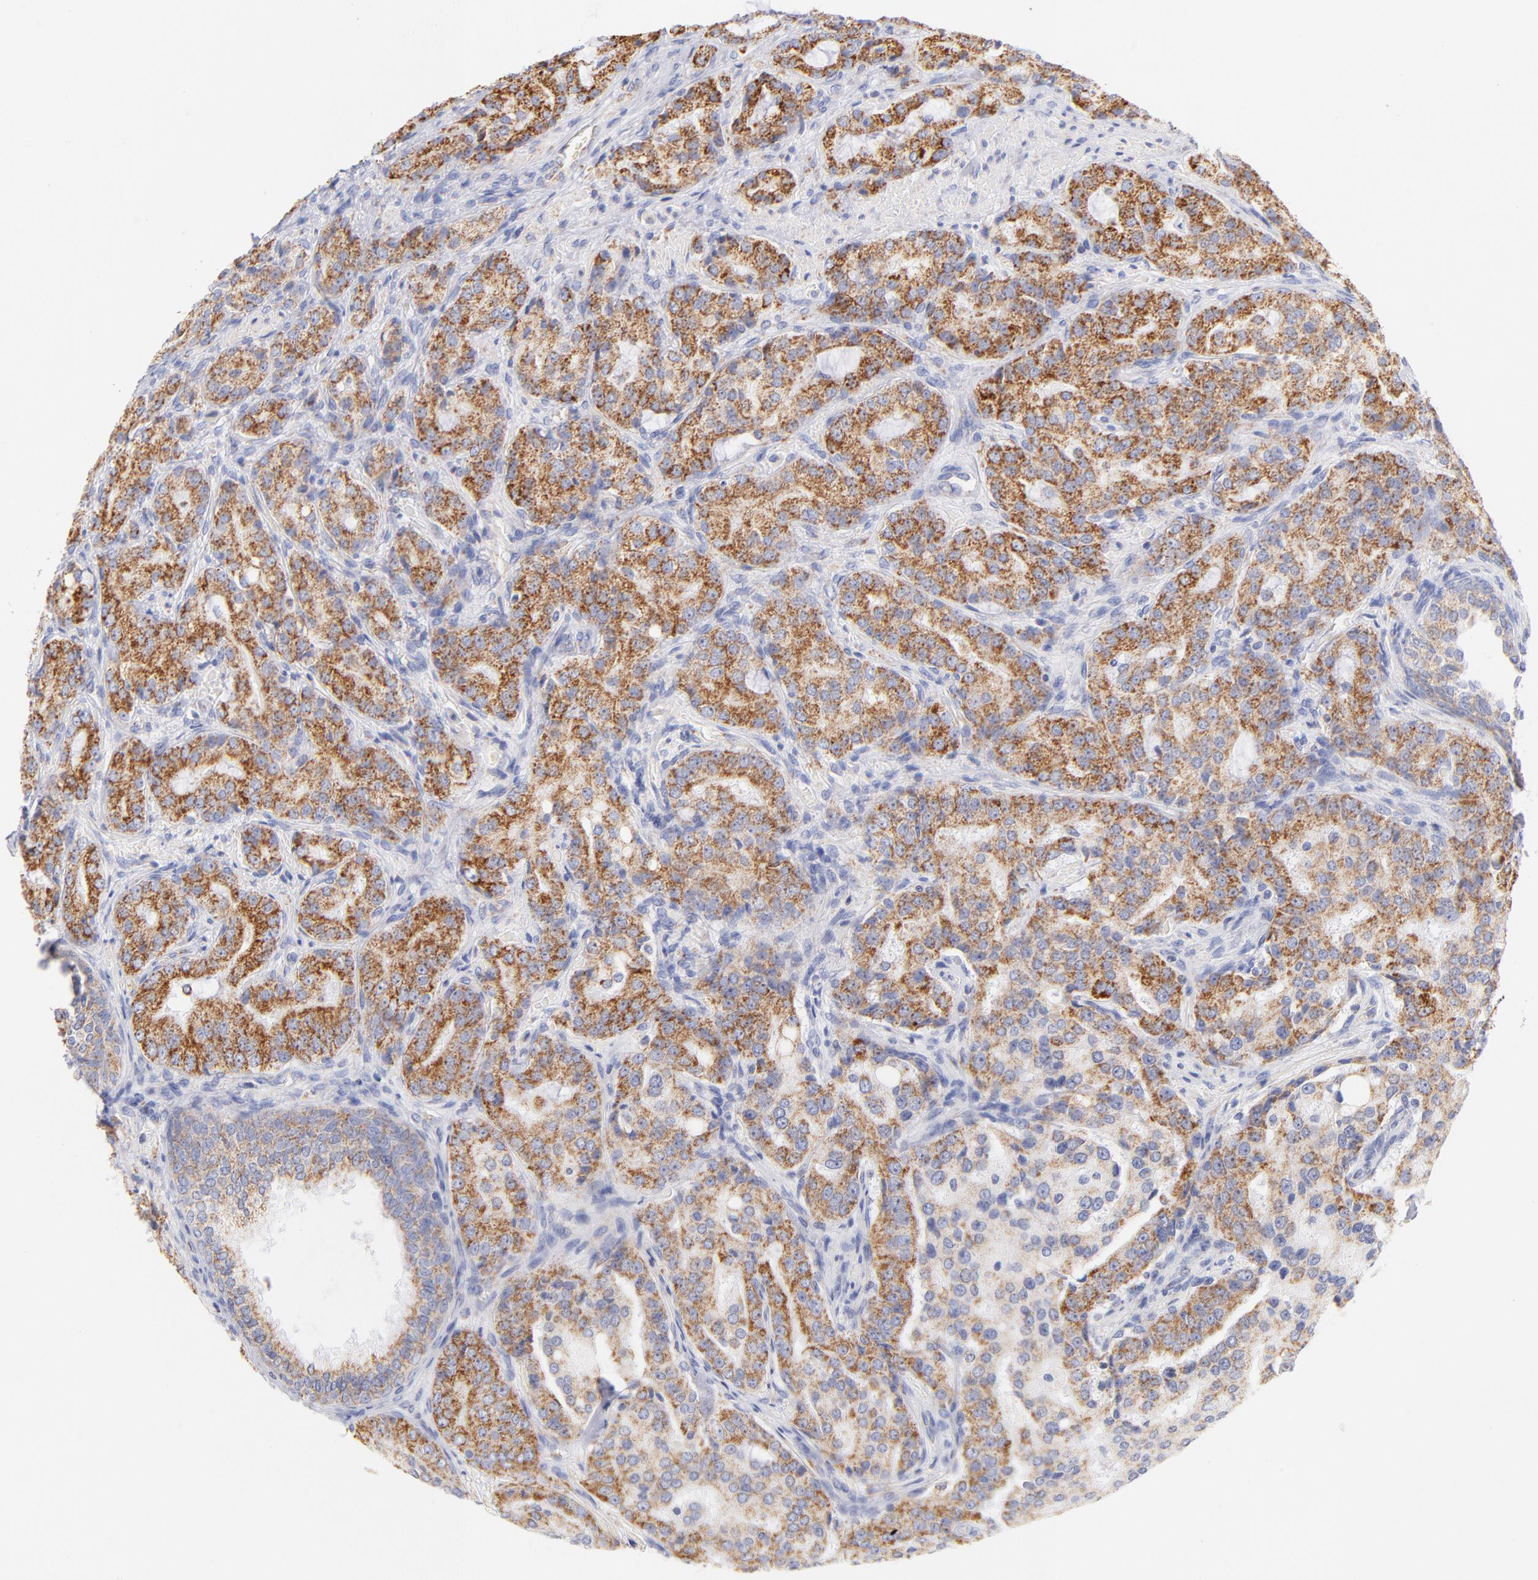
{"staining": {"intensity": "strong", "quantity": ">75%", "location": "cytoplasmic/membranous"}, "tissue": "prostate cancer", "cell_type": "Tumor cells", "image_type": "cancer", "snomed": [{"axis": "morphology", "description": "Adenocarcinoma, High grade"}, {"axis": "topography", "description": "Prostate"}], "caption": "This is a micrograph of immunohistochemistry (IHC) staining of adenocarcinoma (high-grade) (prostate), which shows strong positivity in the cytoplasmic/membranous of tumor cells.", "gene": "AIFM1", "patient": {"sex": "male", "age": 72}}